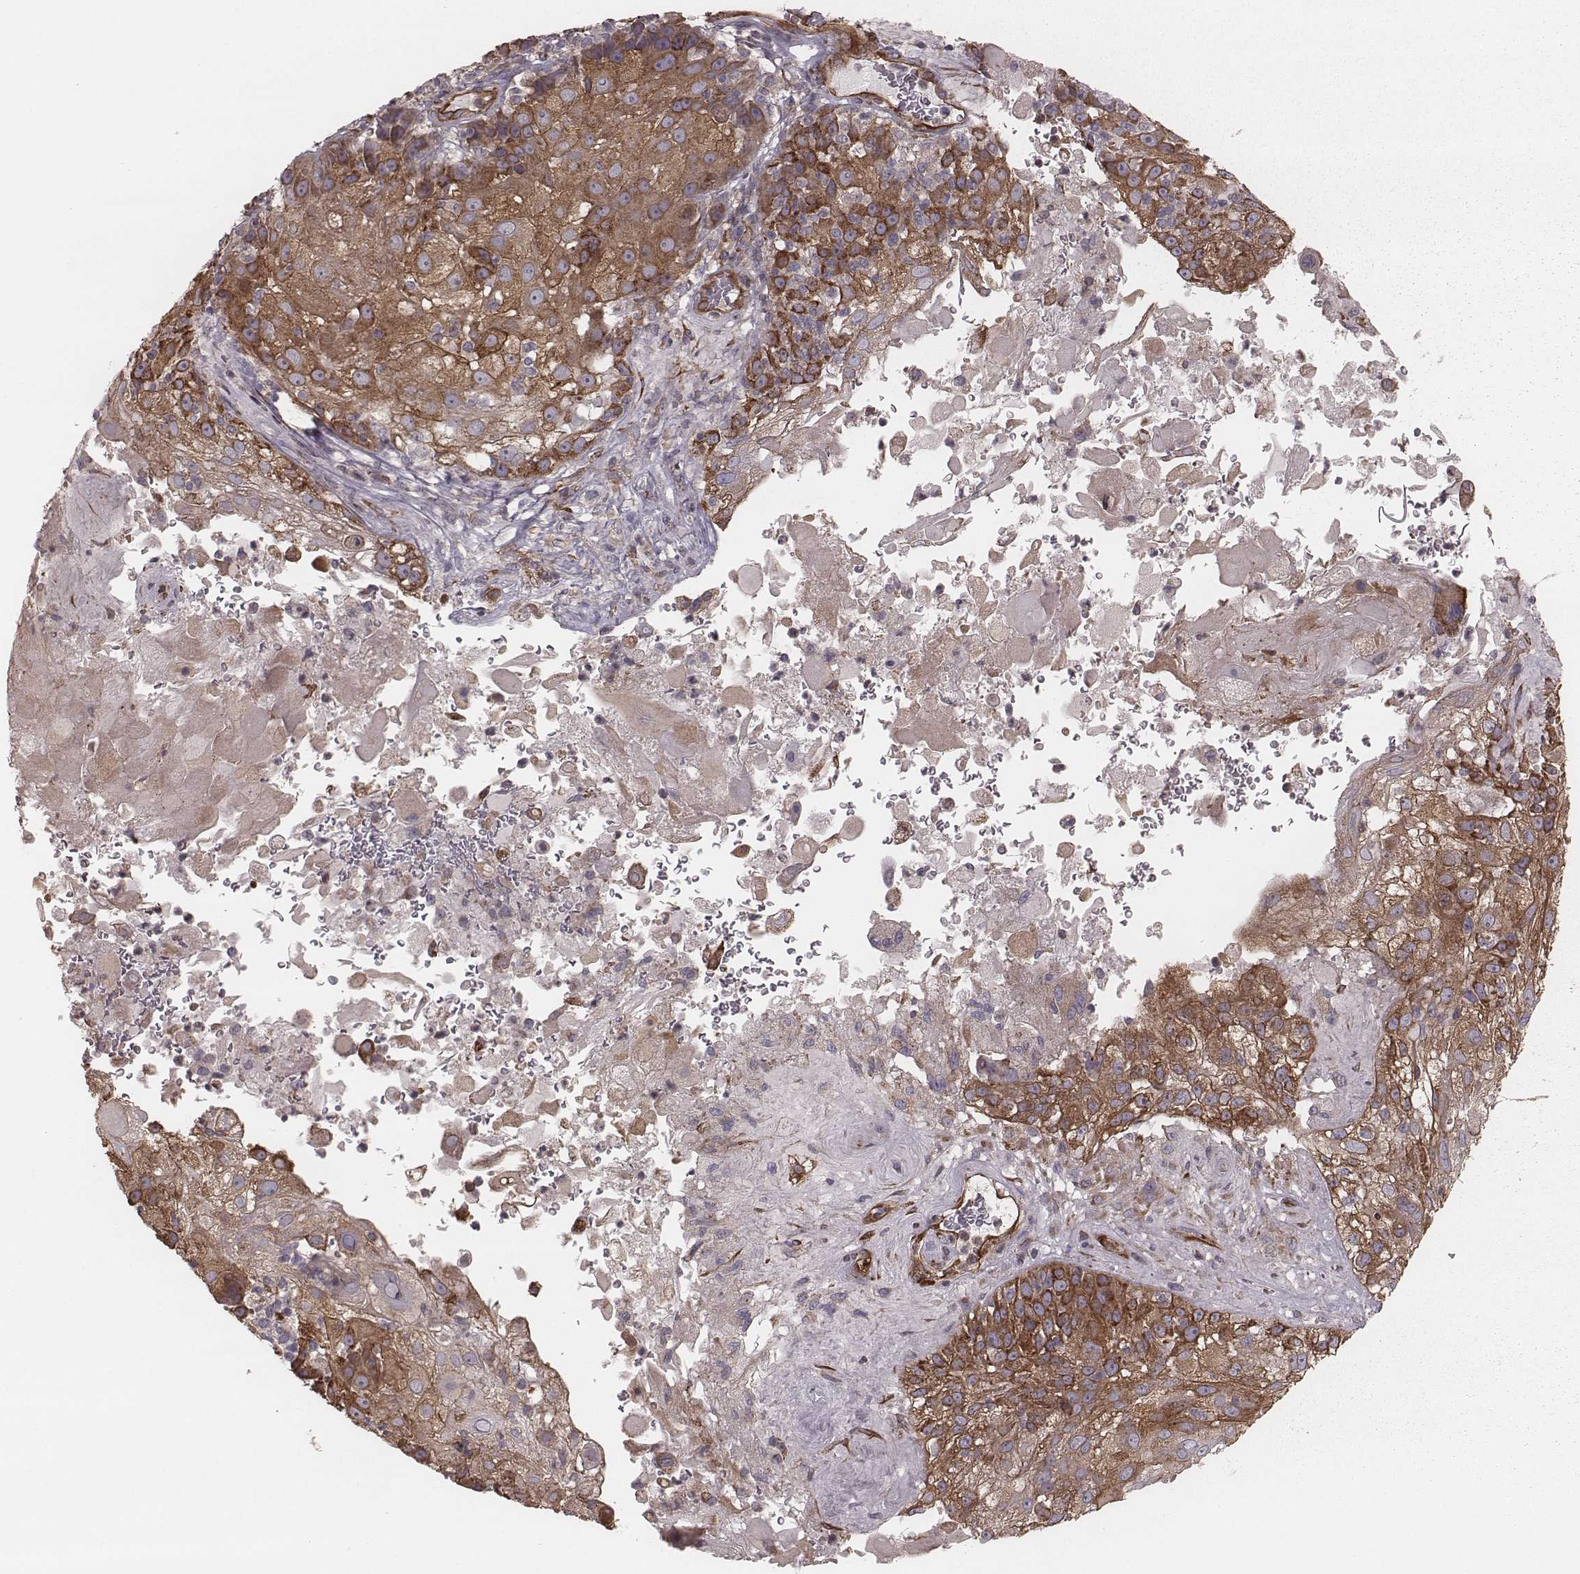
{"staining": {"intensity": "moderate", "quantity": ">75%", "location": "cytoplasmic/membranous"}, "tissue": "skin cancer", "cell_type": "Tumor cells", "image_type": "cancer", "snomed": [{"axis": "morphology", "description": "Normal tissue, NOS"}, {"axis": "morphology", "description": "Squamous cell carcinoma, NOS"}, {"axis": "topography", "description": "Skin"}], "caption": "A photomicrograph of skin squamous cell carcinoma stained for a protein reveals moderate cytoplasmic/membranous brown staining in tumor cells.", "gene": "PALMD", "patient": {"sex": "female", "age": 83}}